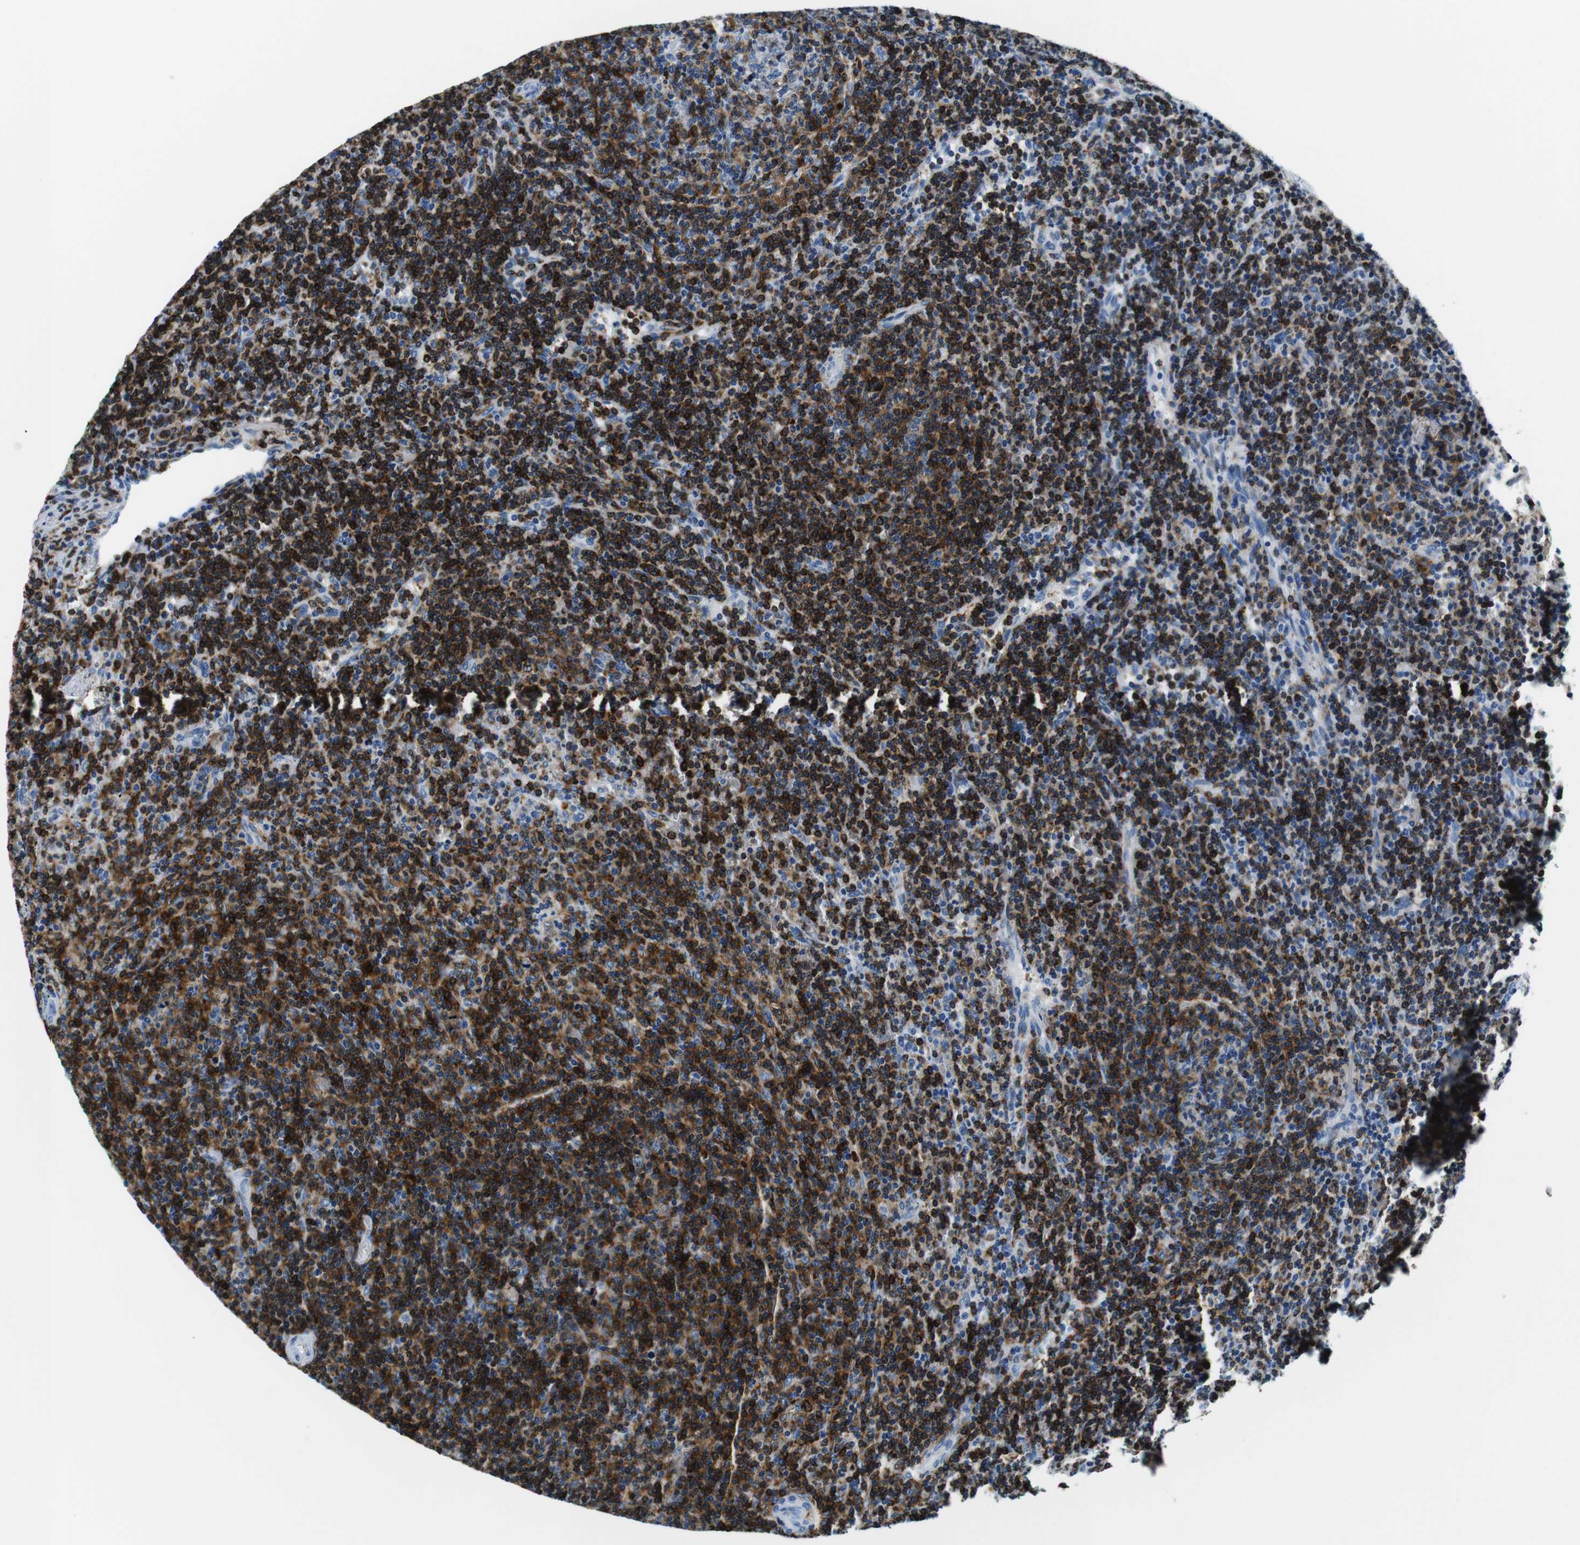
{"staining": {"intensity": "strong", "quantity": ">75%", "location": "cytoplasmic/membranous"}, "tissue": "lymphoma", "cell_type": "Tumor cells", "image_type": "cancer", "snomed": [{"axis": "morphology", "description": "Malignant lymphoma, non-Hodgkin's type, Low grade"}, {"axis": "topography", "description": "Spleen"}], "caption": "DAB (3,3'-diaminobenzidine) immunohistochemical staining of low-grade malignant lymphoma, non-Hodgkin's type reveals strong cytoplasmic/membranous protein staining in approximately >75% of tumor cells.", "gene": "HLA-DRB1", "patient": {"sex": "female", "age": 50}}